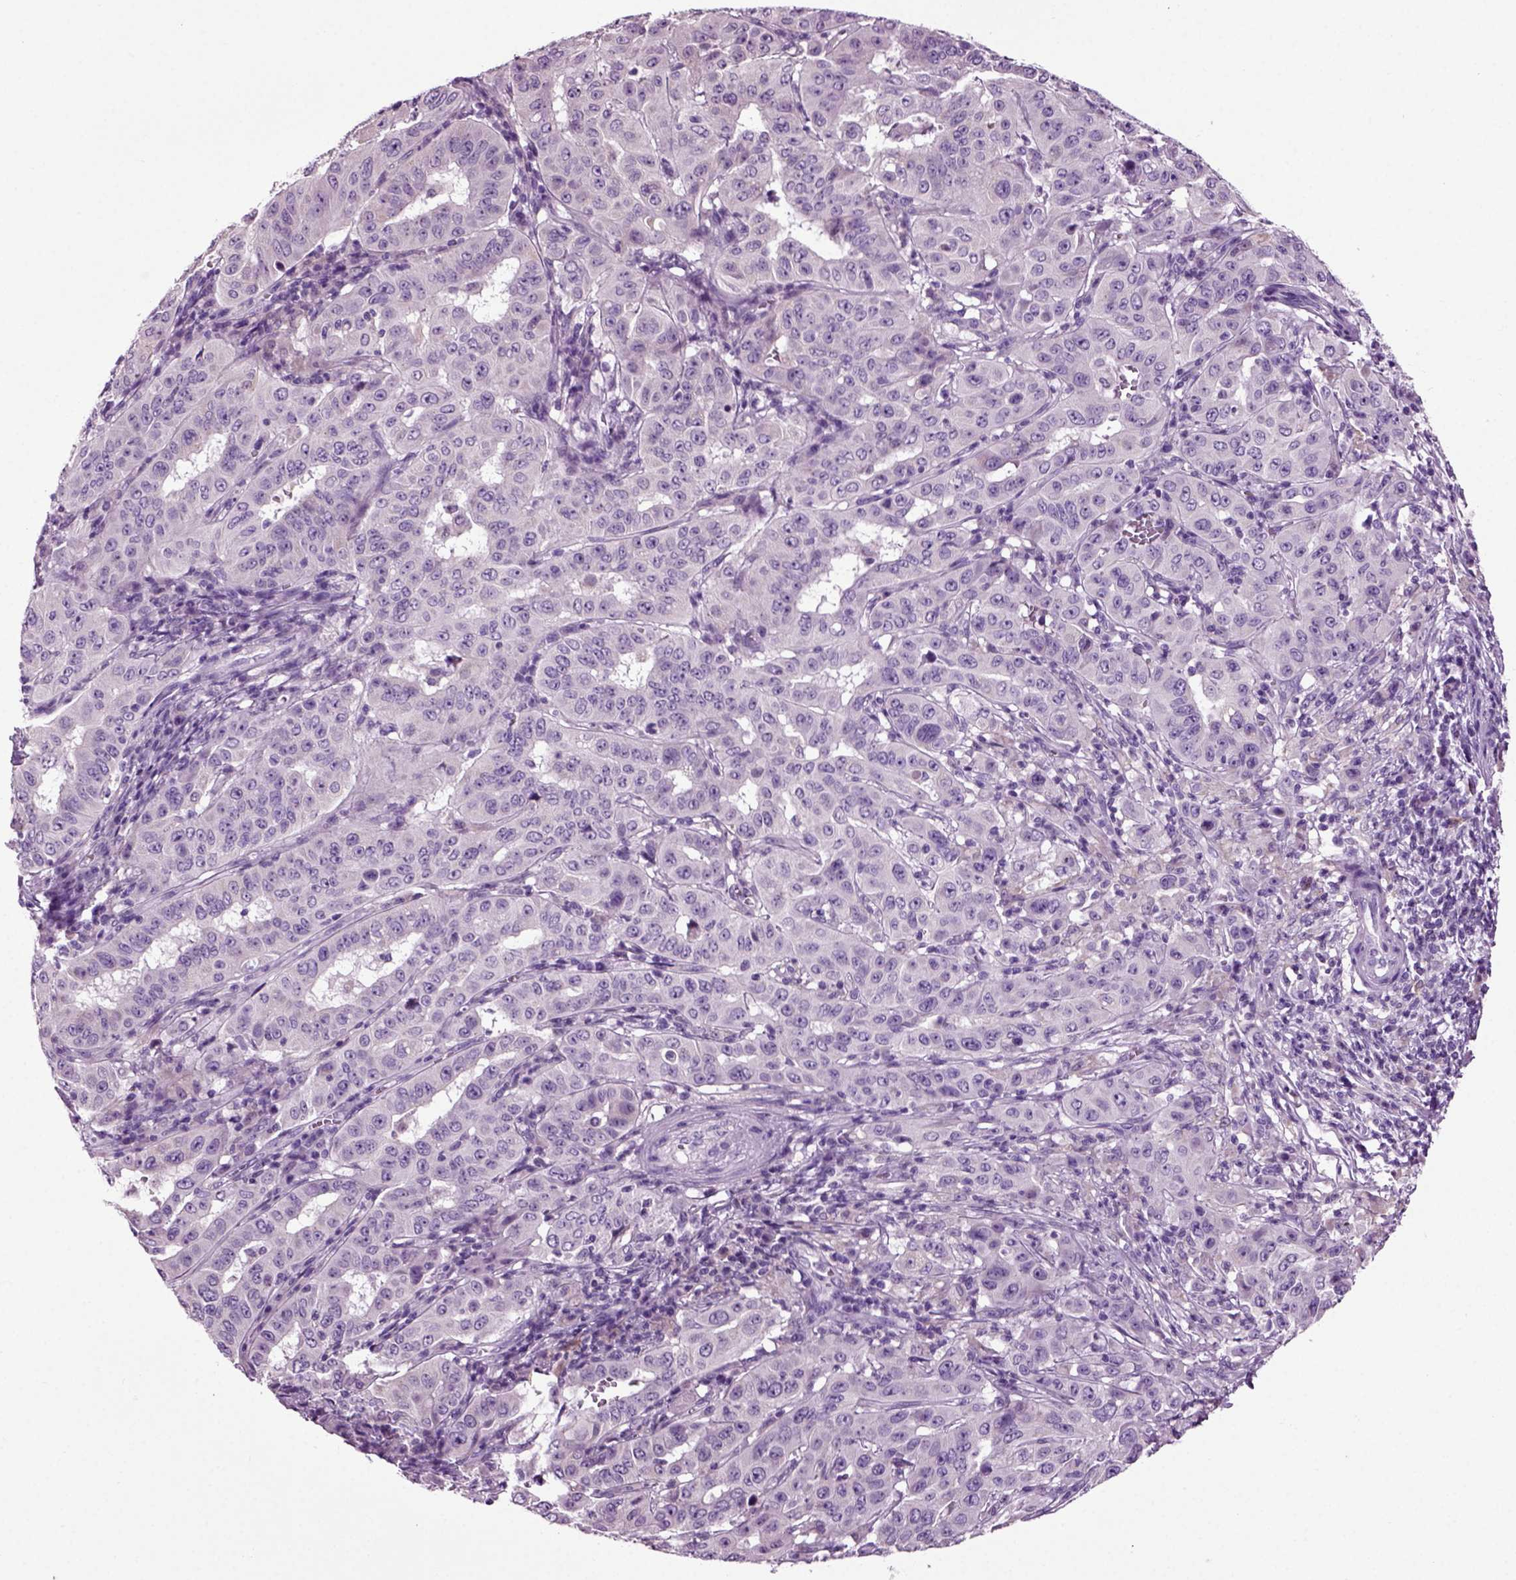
{"staining": {"intensity": "negative", "quantity": "none", "location": "none"}, "tissue": "pancreatic cancer", "cell_type": "Tumor cells", "image_type": "cancer", "snomed": [{"axis": "morphology", "description": "Adenocarcinoma, NOS"}, {"axis": "topography", "description": "Pancreas"}], "caption": "A photomicrograph of human adenocarcinoma (pancreatic) is negative for staining in tumor cells.", "gene": "DNAH10", "patient": {"sex": "male", "age": 63}}